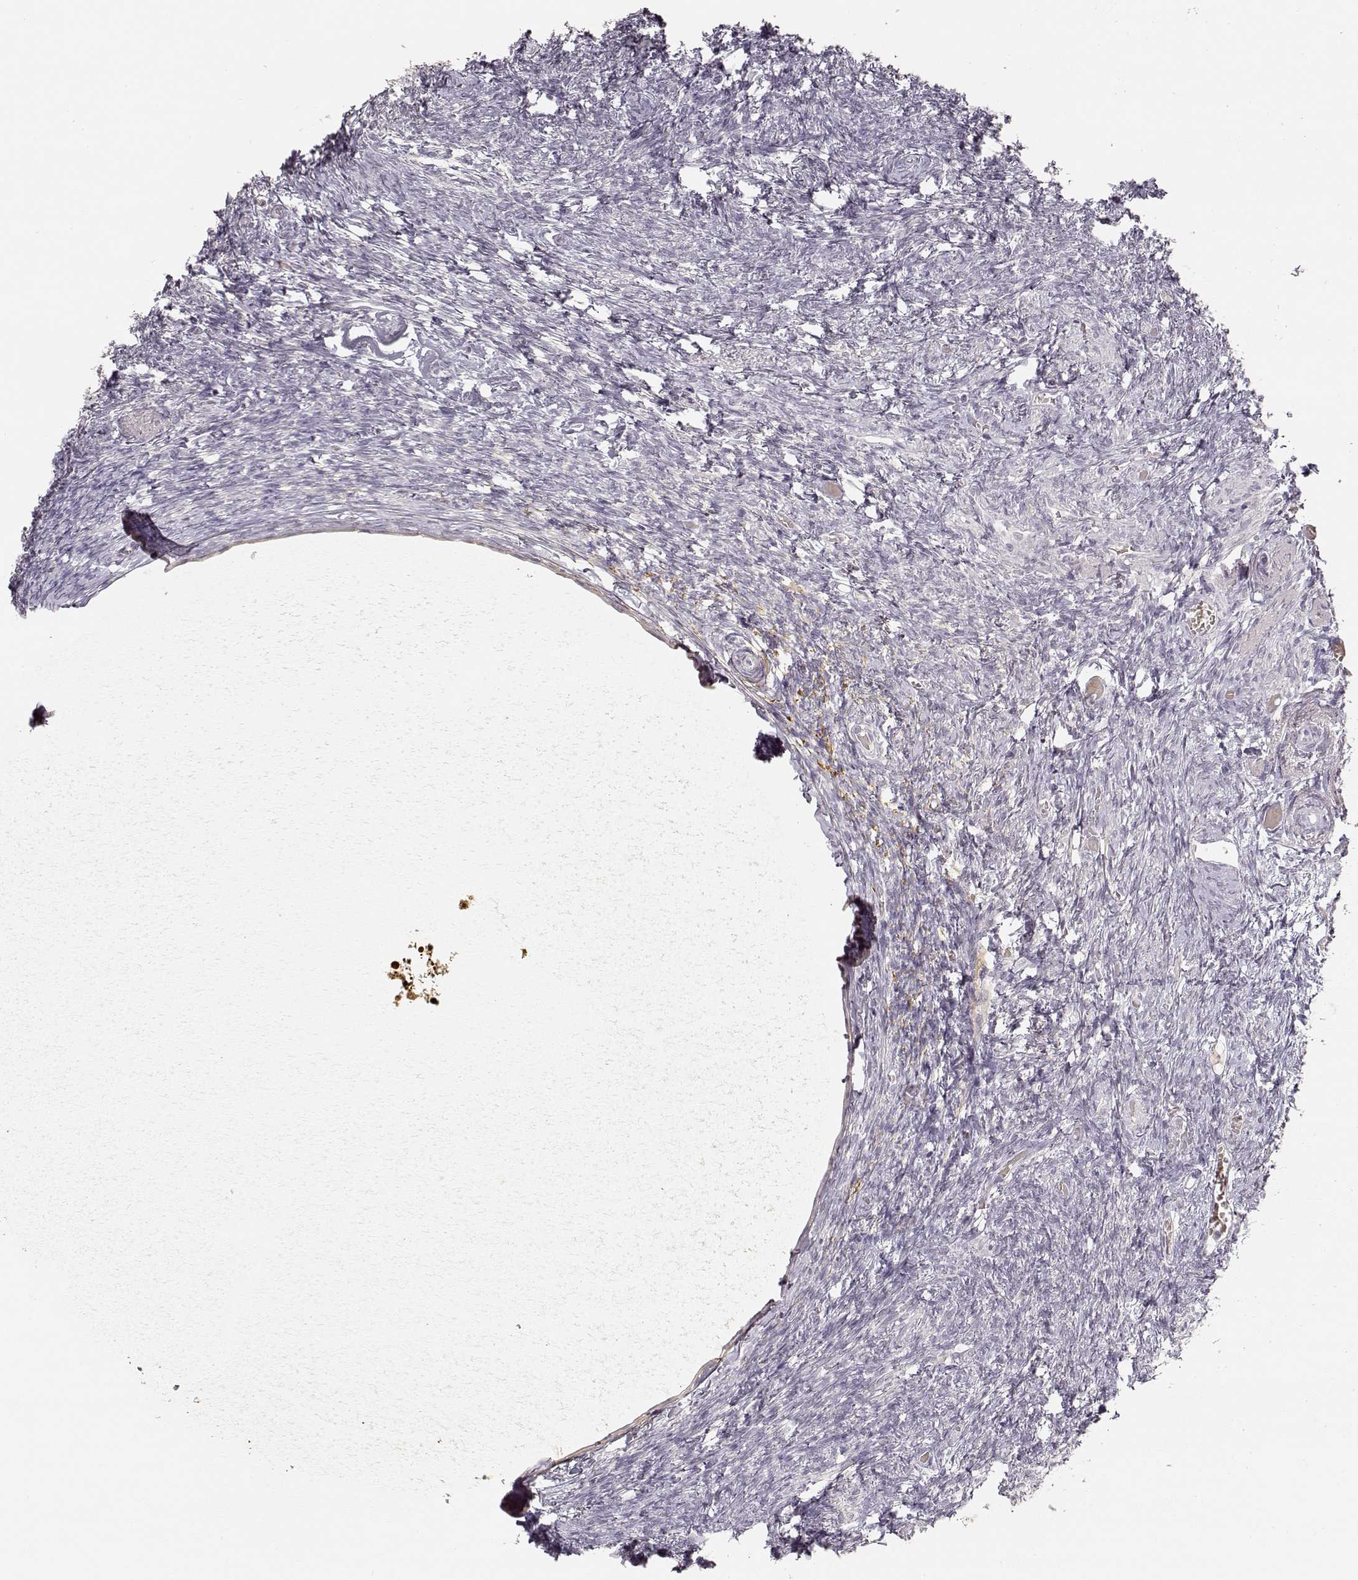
{"staining": {"intensity": "negative", "quantity": "none", "location": "none"}, "tissue": "ovary", "cell_type": "Ovarian stroma cells", "image_type": "normal", "snomed": [{"axis": "morphology", "description": "Normal tissue, NOS"}, {"axis": "topography", "description": "Ovary"}], "caption": "A photomicrograph of ovary stained for a protein reveals no brown staining in ovarian stroma cells.", "gene": "LAMC2", "patient": {"sex": "female", "age": 72}}